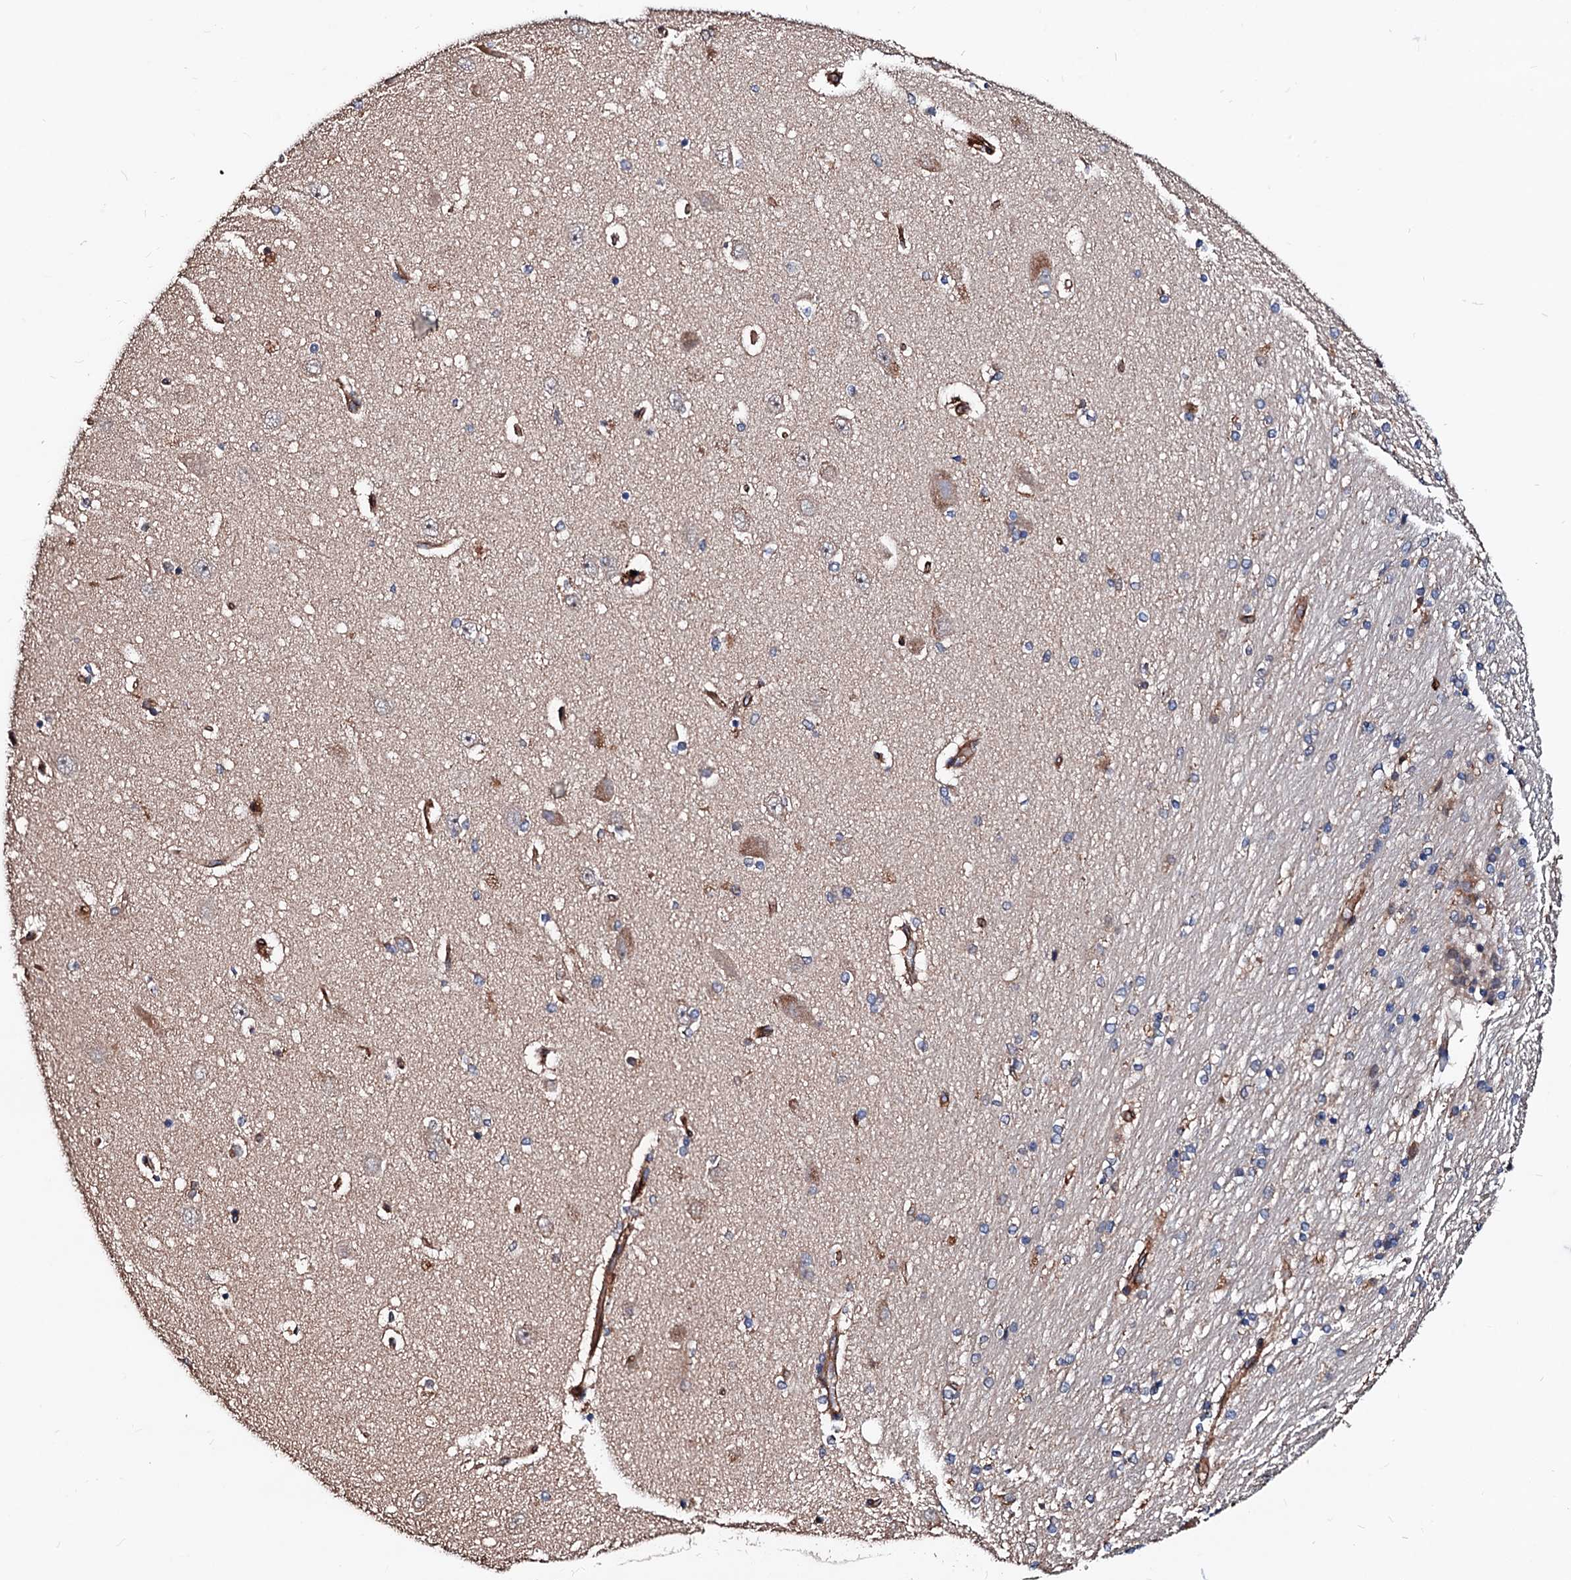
{"staining": {"intensity": "negative", "quantity": "none", "location": "none"}, "tissue": "hippocampus", "cell_type": "Glial cells", "image_type": "normal", "snomed": [{"axis": "morphology", "description": "Normal tissue, NOS"}, {"axis": "topography", "description": "Hippocampus"}], "caption": "This image is of benign hippocampus stained with immunohistochemistry to label a protein in brown with the nuclei are counter-stained blue. There is no staining in glial cells.", "gene": "TBCEL", "patient": {"sex": "female", "age": 54}}